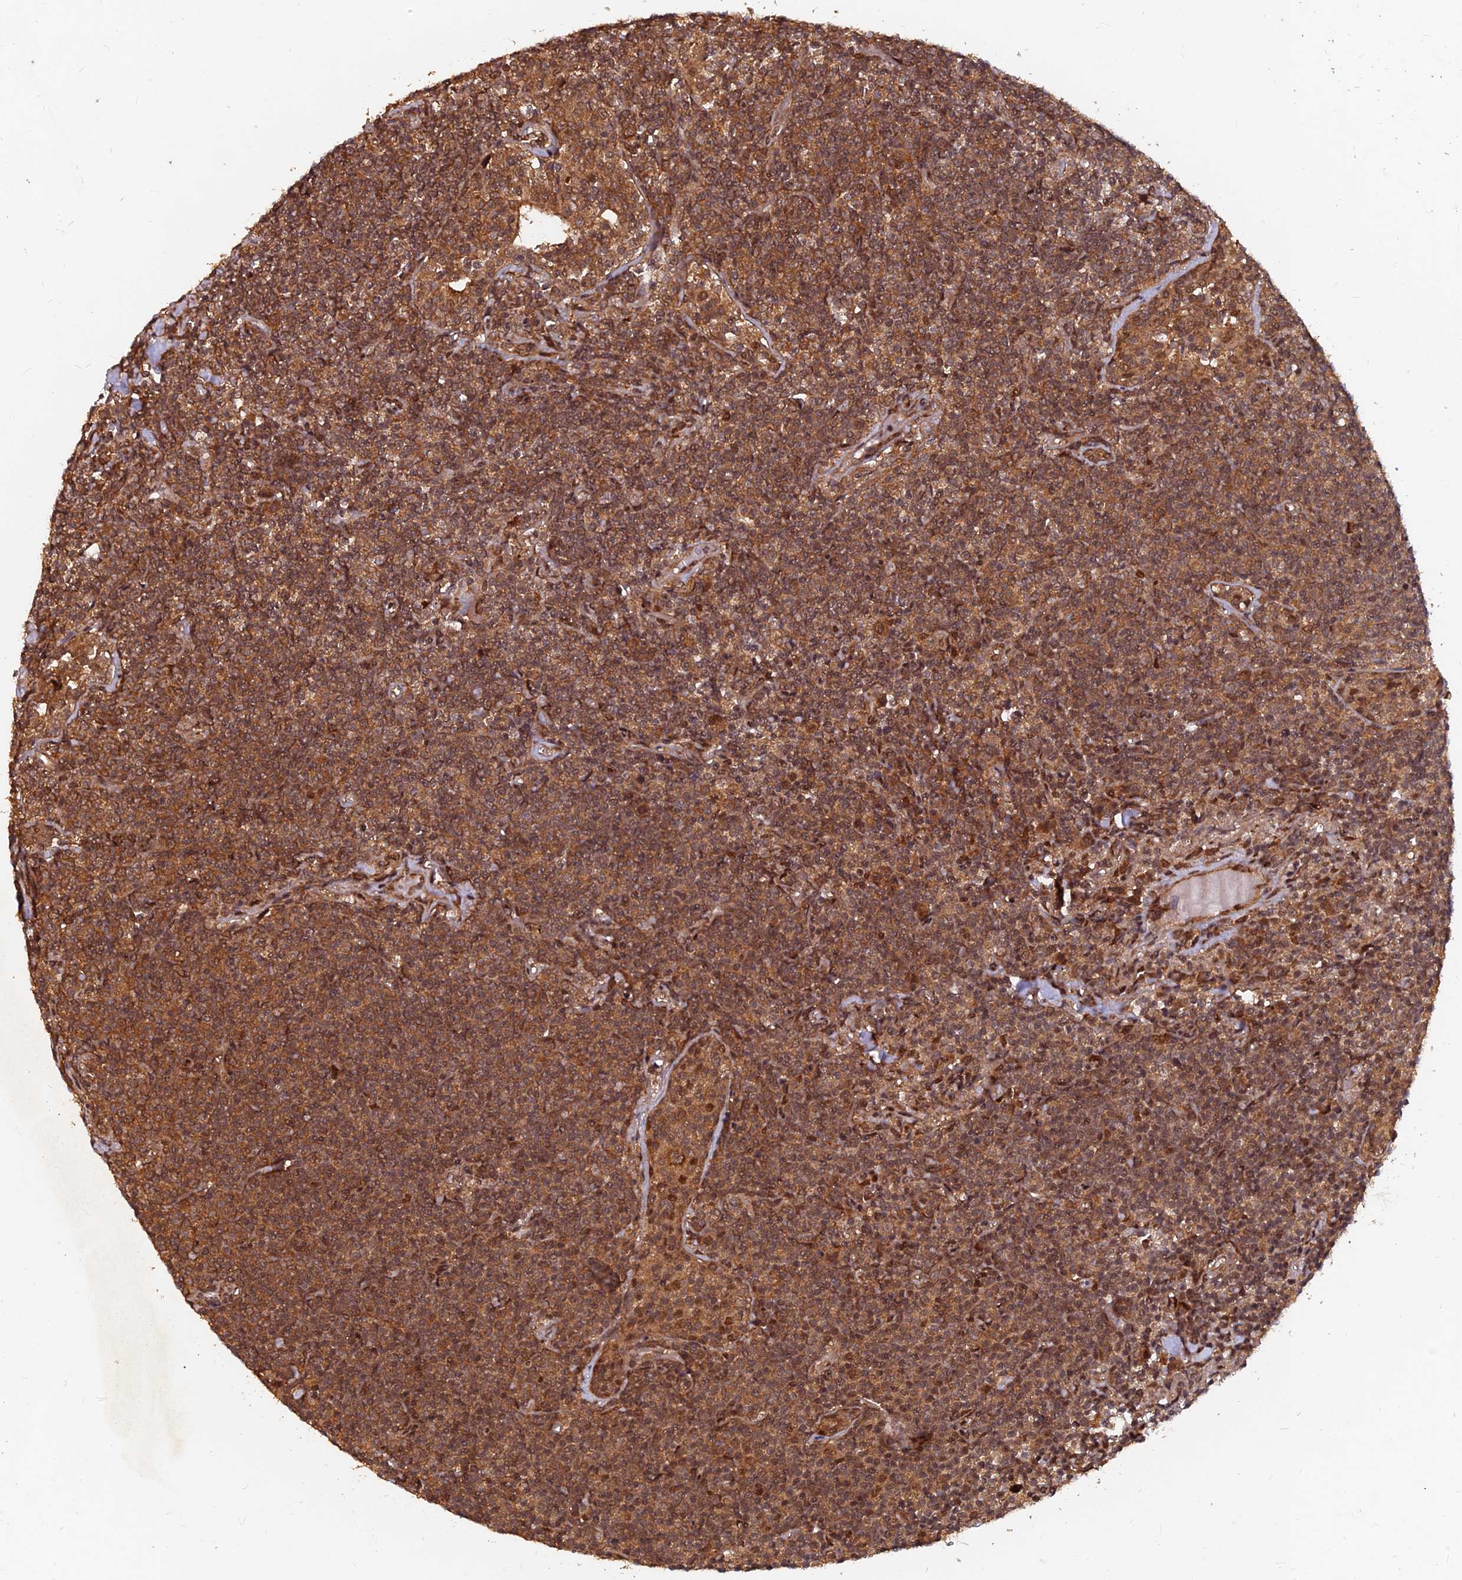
{"staining": {"intensity": "moderate", "quantity": ">75%", "location": "cytoplasmic/membranous,nuclear"}, "tissue": "lymphoma", "cell_type": "Tumor cells", "image_type": "cancer", "snomed": [{"axis": "morphology", "description": "Malignant lymphoma, non-Hodgkin's type, Low grade"}, {"axis": "topography", "description": "Lung"}], "caption": "An image of human low-grade malignant lymphoma, non-Hodgkin's type stained for a protein reveals moderate cytoplasmic/membranous and nuclear brown staining in tumor cells. (DAB = brown stain, brightfield microscopy at high magnification).", "gene": "FAM53C", "patient": {"sex": "female", "age": 71}}